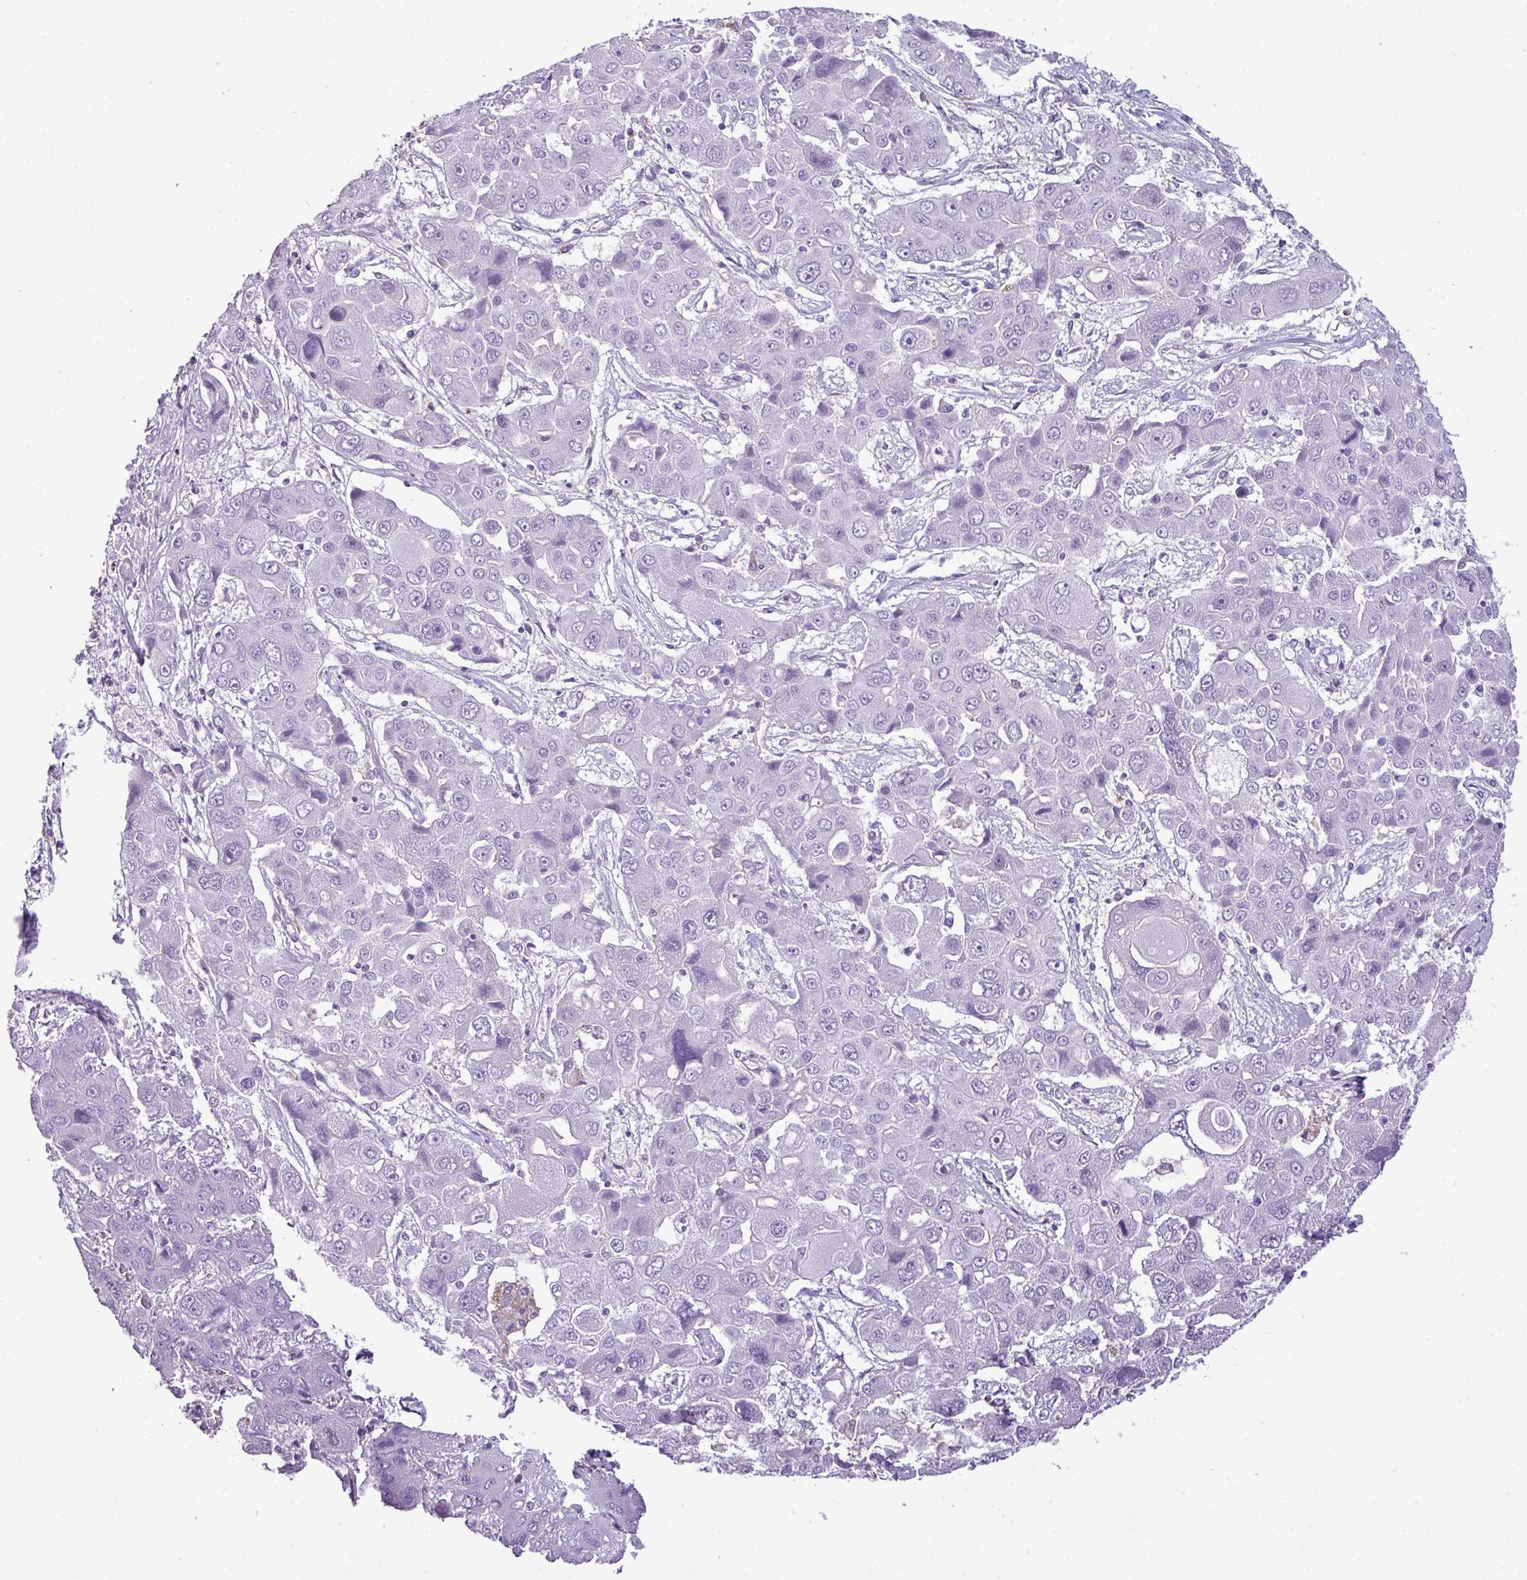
{"staining": {"intensity": "negative", "quantity": "none", "location": "none"}, "tissue": "liver cancer", "cell_type": "Tumor cells", "image_type": "cancer", "snomed": [{"axis": "morphology", "description": "Cholangiocarcinoma"}, {"axis": "topography", "description": "Liver"}], "caption": "A histopathology image of liver cancer stained for a protein displays no brown staining in tumor cells.", "gene": "RBMXL2", "patient": {"sex": "male", "age": 67}}